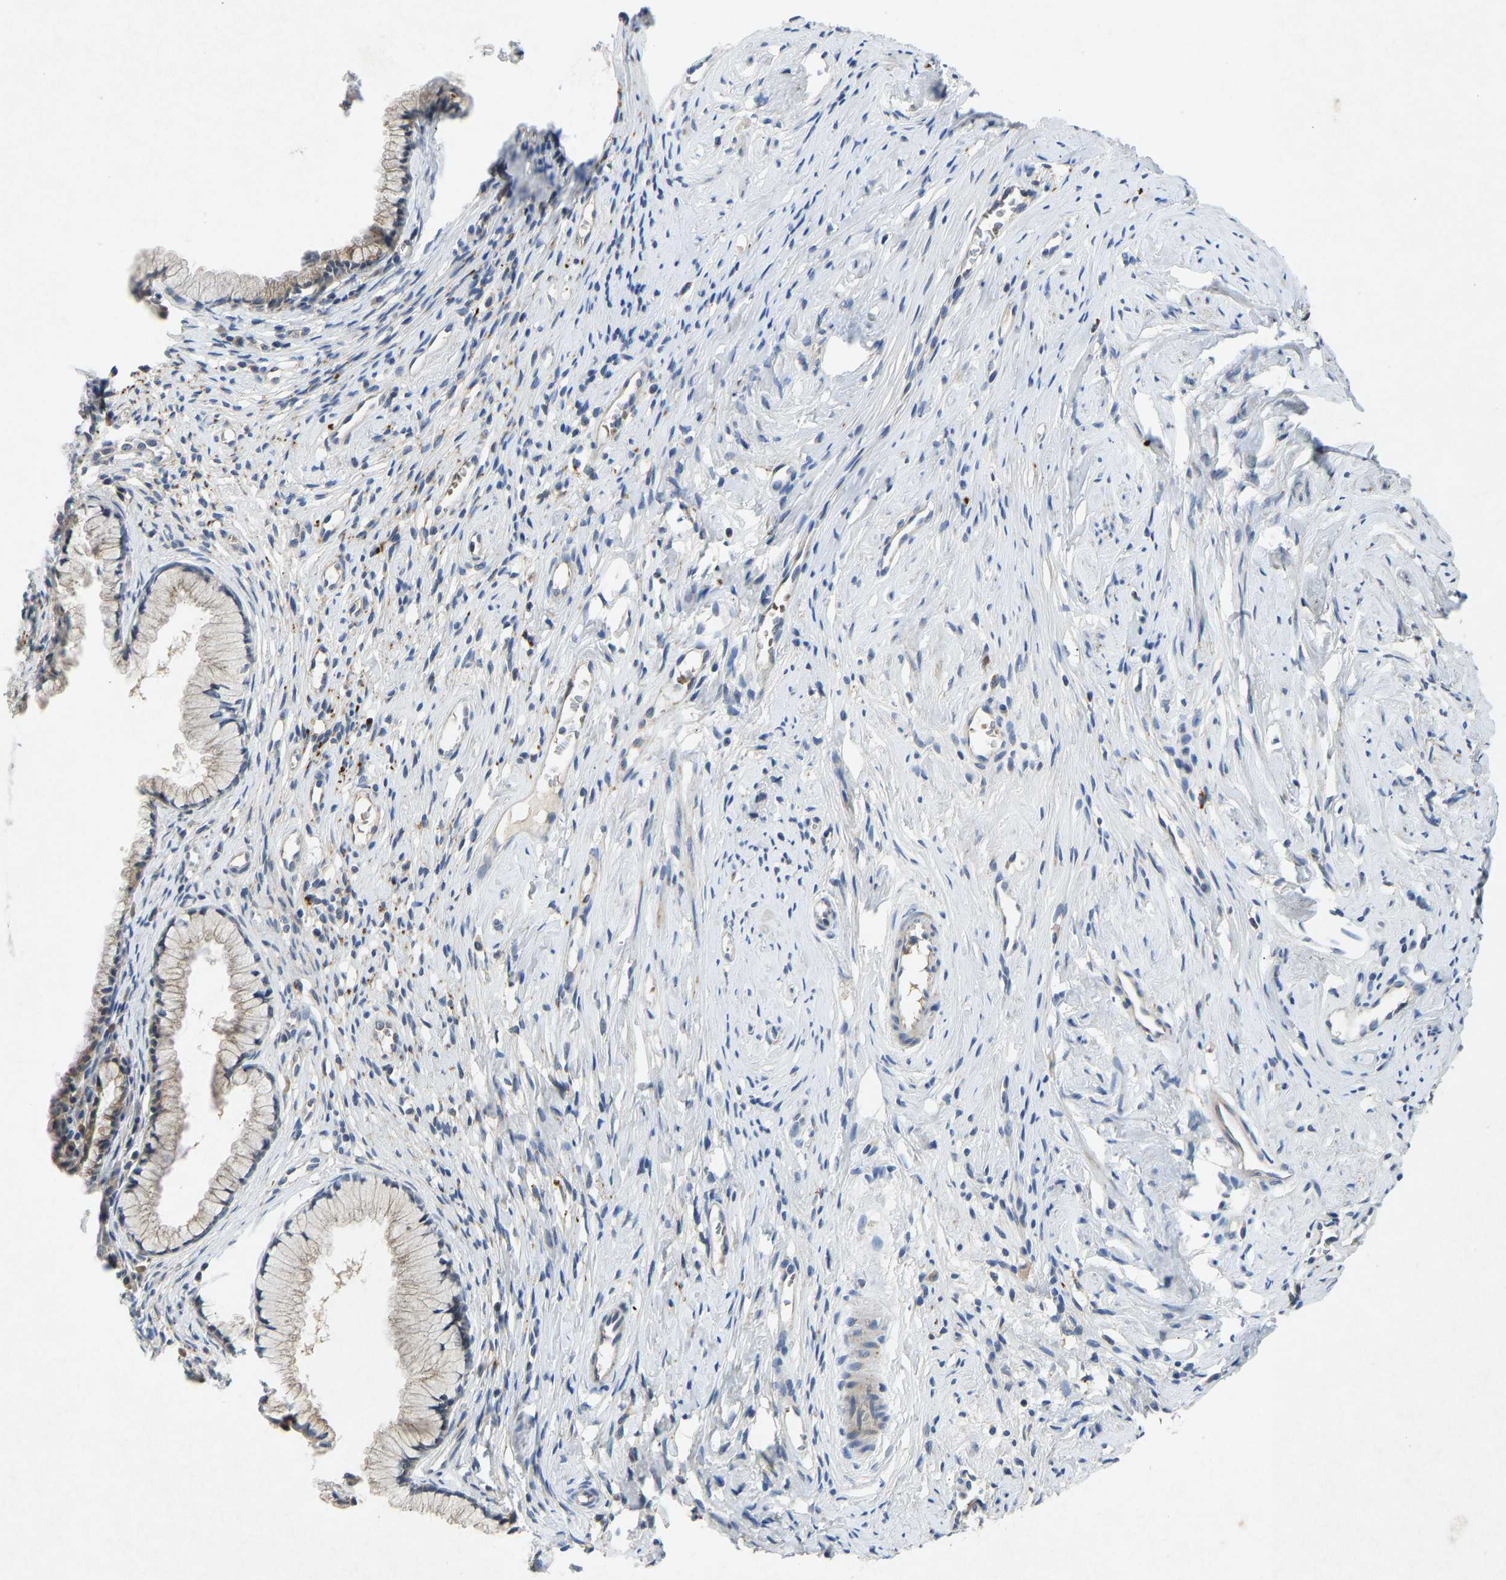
{"staining": {"intensity": "weak", "quantity": "<25%", "location": "cytoplasmic/membranous"}, "tissue": "cervix", "cell_type": "Glandular cells", "image_type": "normal", "snomed": [{"axis": "morphology", "description": "Normal tissue, NOS"}, {"axis": "topography", "description": "Cervix"}], "caption": "Glandular cells are negative for brown protein staining in normal cervix. (DAB (3,3'-diaminobenzidine) immunohistochemistry, high magnification).", "gene": "PDE7A", "patient": {"sex": "female", "age": 77}}